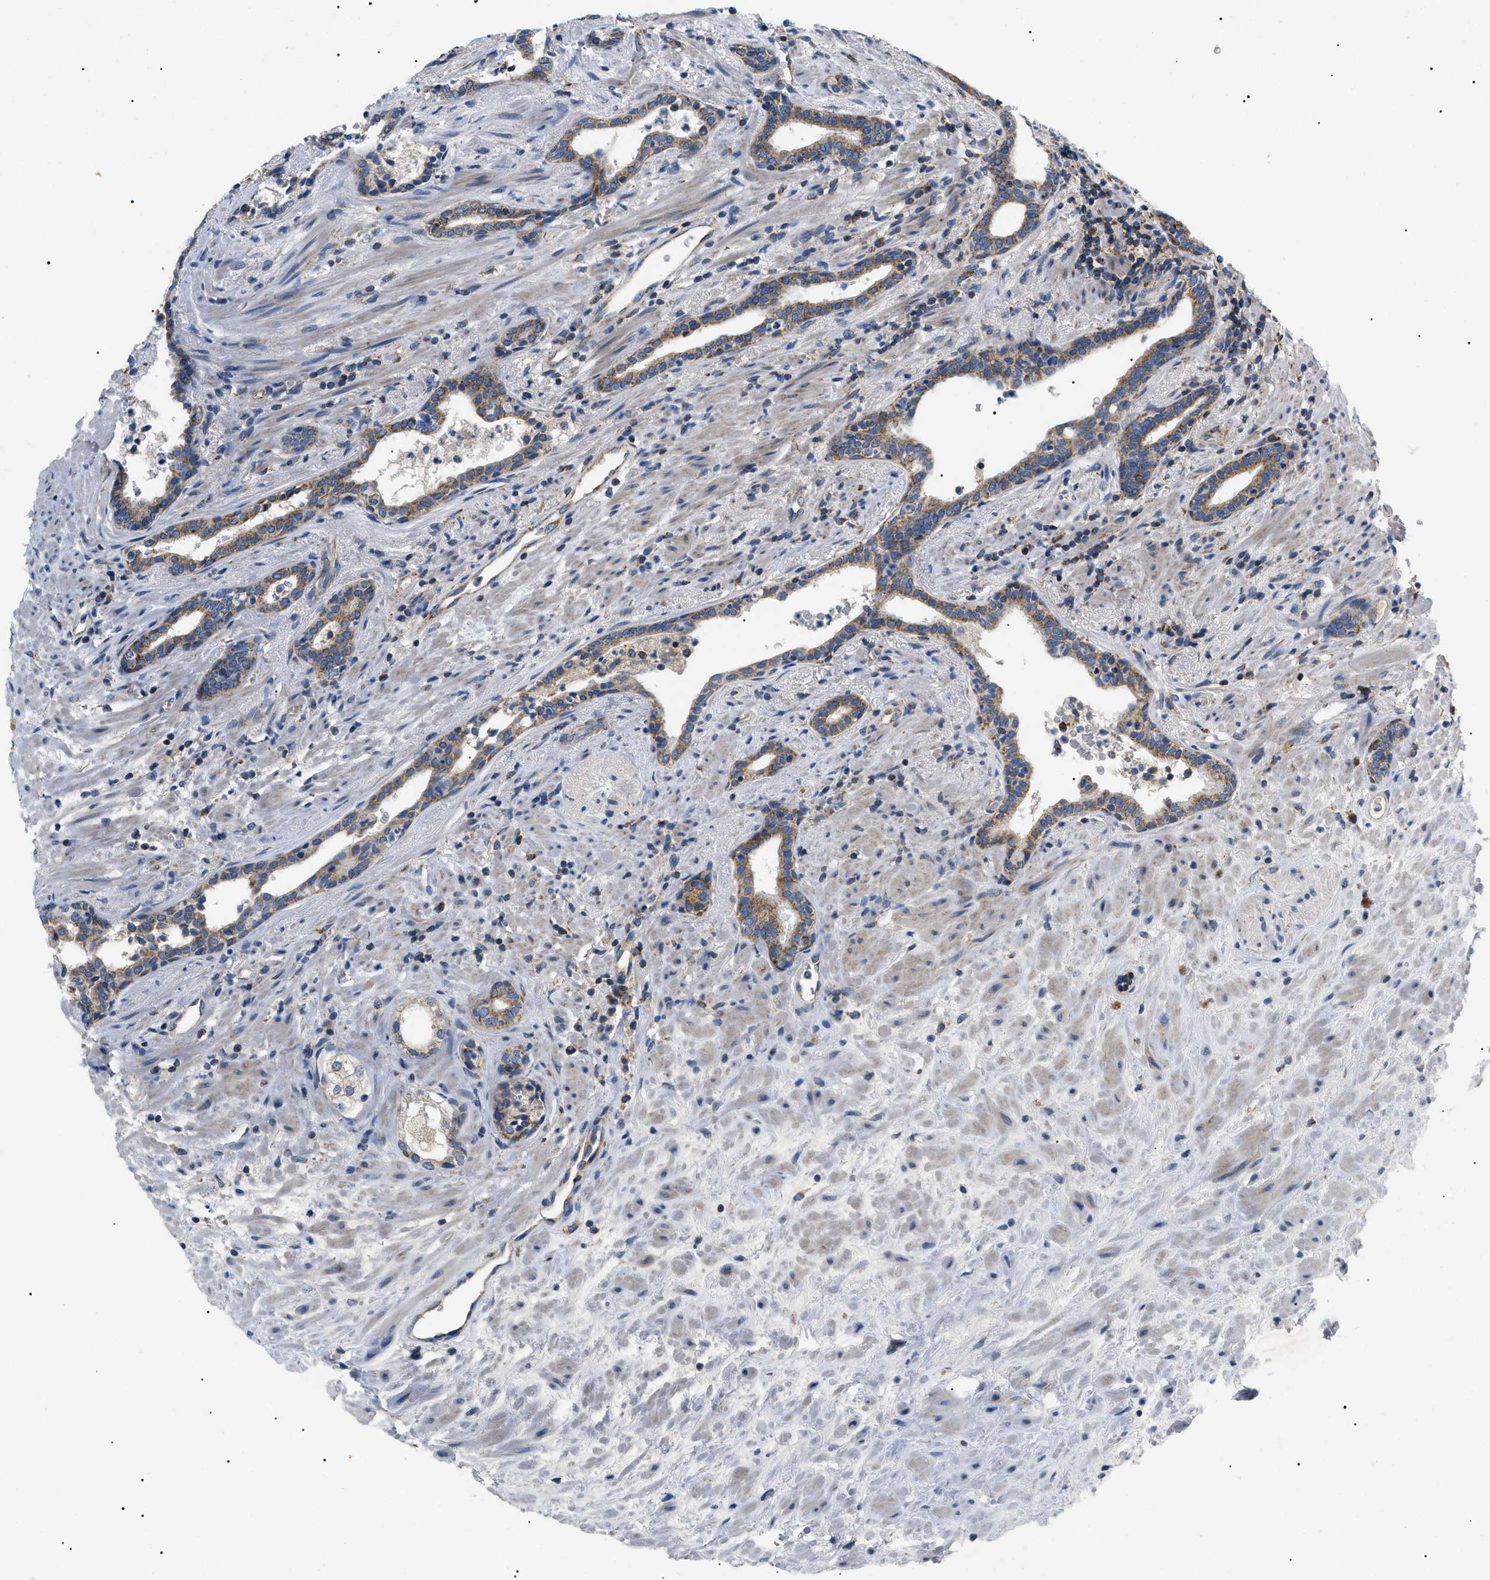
{"staining": {"intensity": "moderate", "quantity": ">75%", "location": "cytoplasmic/membranous"}, "tissue": "prostate cancer", "cell_type": "Tumor cells", "image_type": "cancer", "snomed": [{"axis": "morphology", "description": "Adenocarcinoma, High grade"}, {"axis": "topography", "description": "Prostate"}], "caption": "Immunohistochemistry (IHC) image of prostate cancer (adenocarcinoma (high-grade)) stained for a protein (brown), which demonstrates medium levels of moderate cytoplasmic/membranous staining in about >75% of tumor cells.", "gene": "TOMM6", "patient": {"sex": "male", "age": 71}}